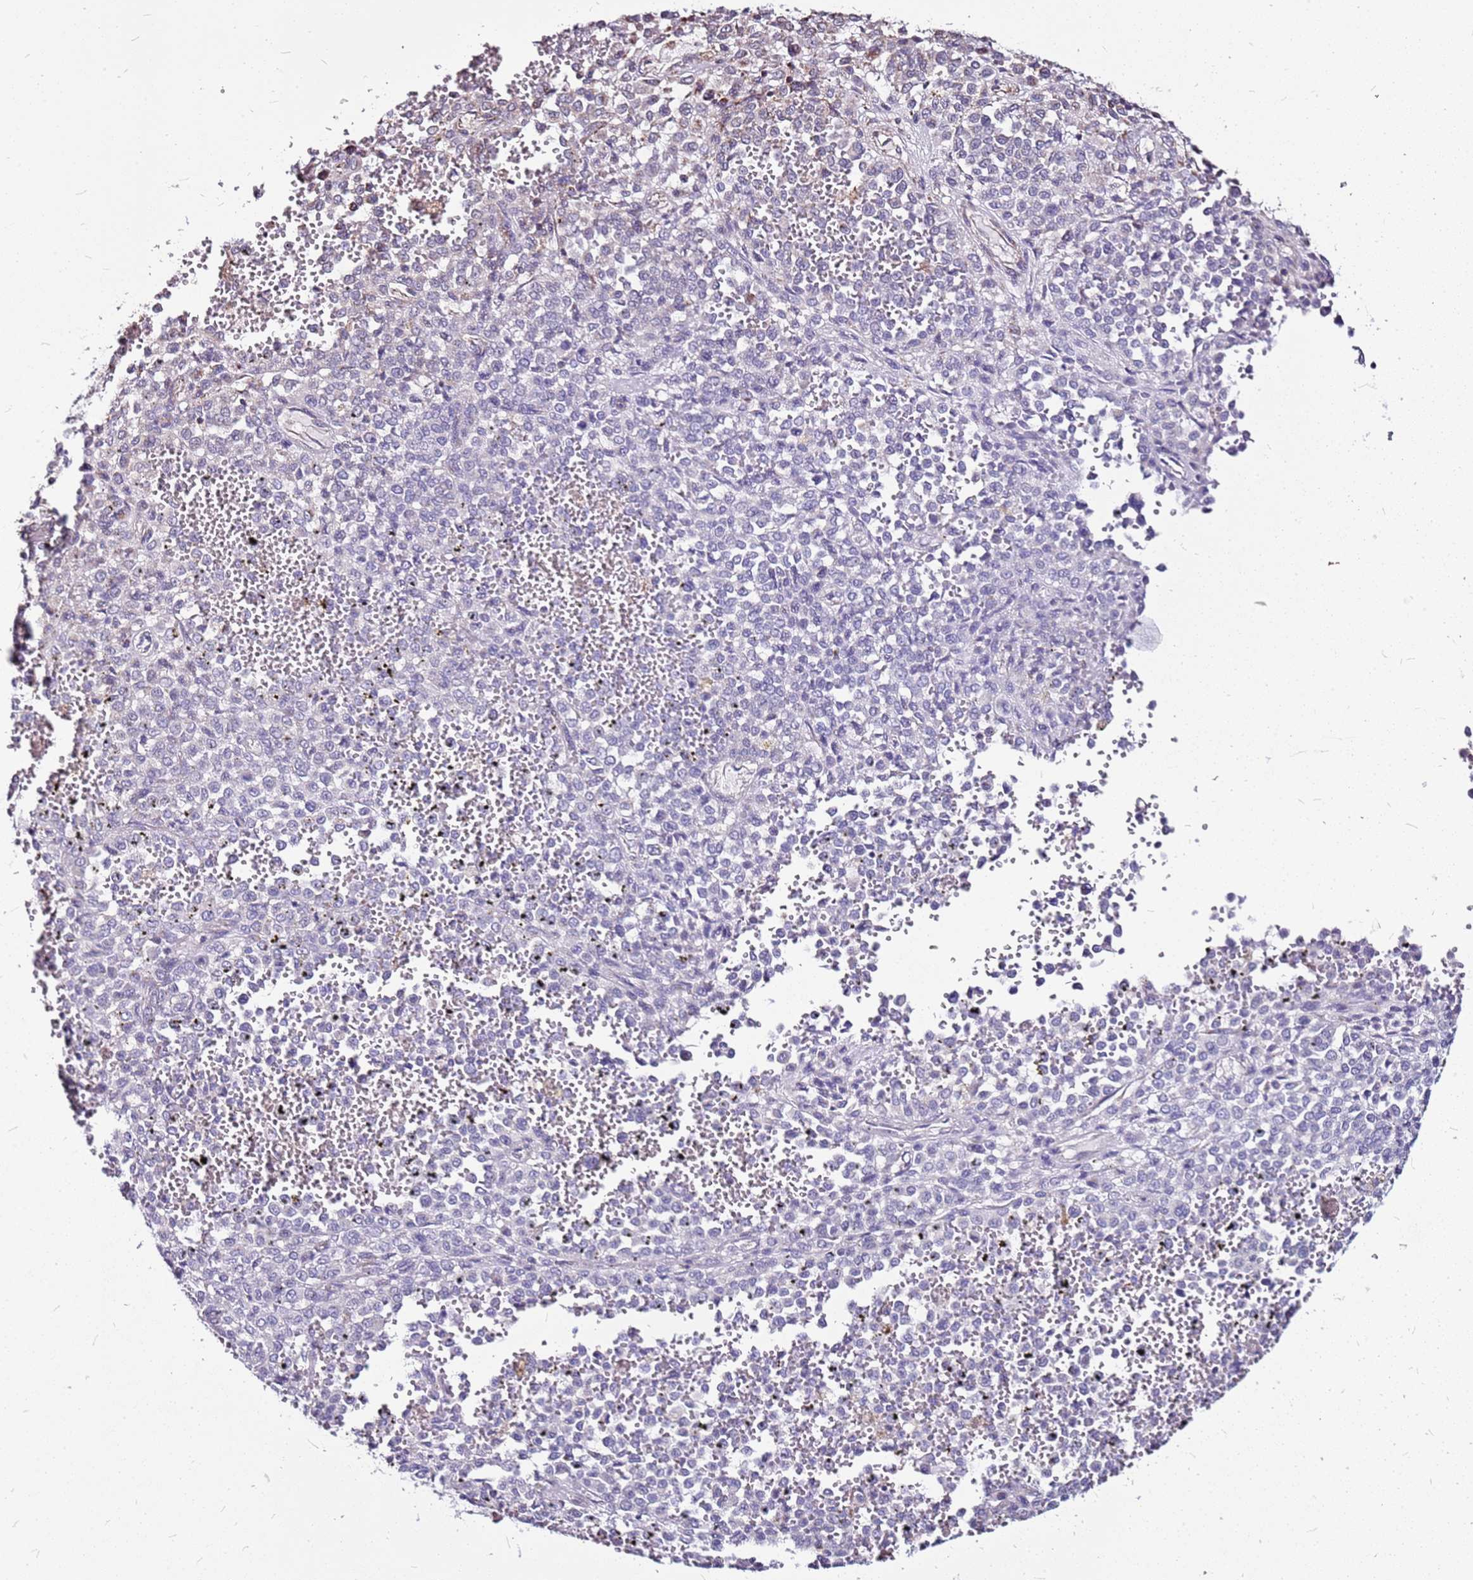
{"staining": {"intensity": "weak", "quantity": "25%-75%", "location": "cytoplasmic/membranous"}, "tissue": "melanoma", "cell_type": "Tumor cells", "image_type": "cancer", "snomed": [{"axis": "morphology", "description": "Malignant melanoma, Metastatic site"}, {"axis": "topography", "description": "Pancreas"}], "caption": "About 25%-75% of tumor cells in human melanoma demonstrate weak cytoplasmic/membranous protein positivity as visualized by brown immunohistochemical staining.", "gene": "OR51T1", "patient": {"sex": "female", "age": 30}}